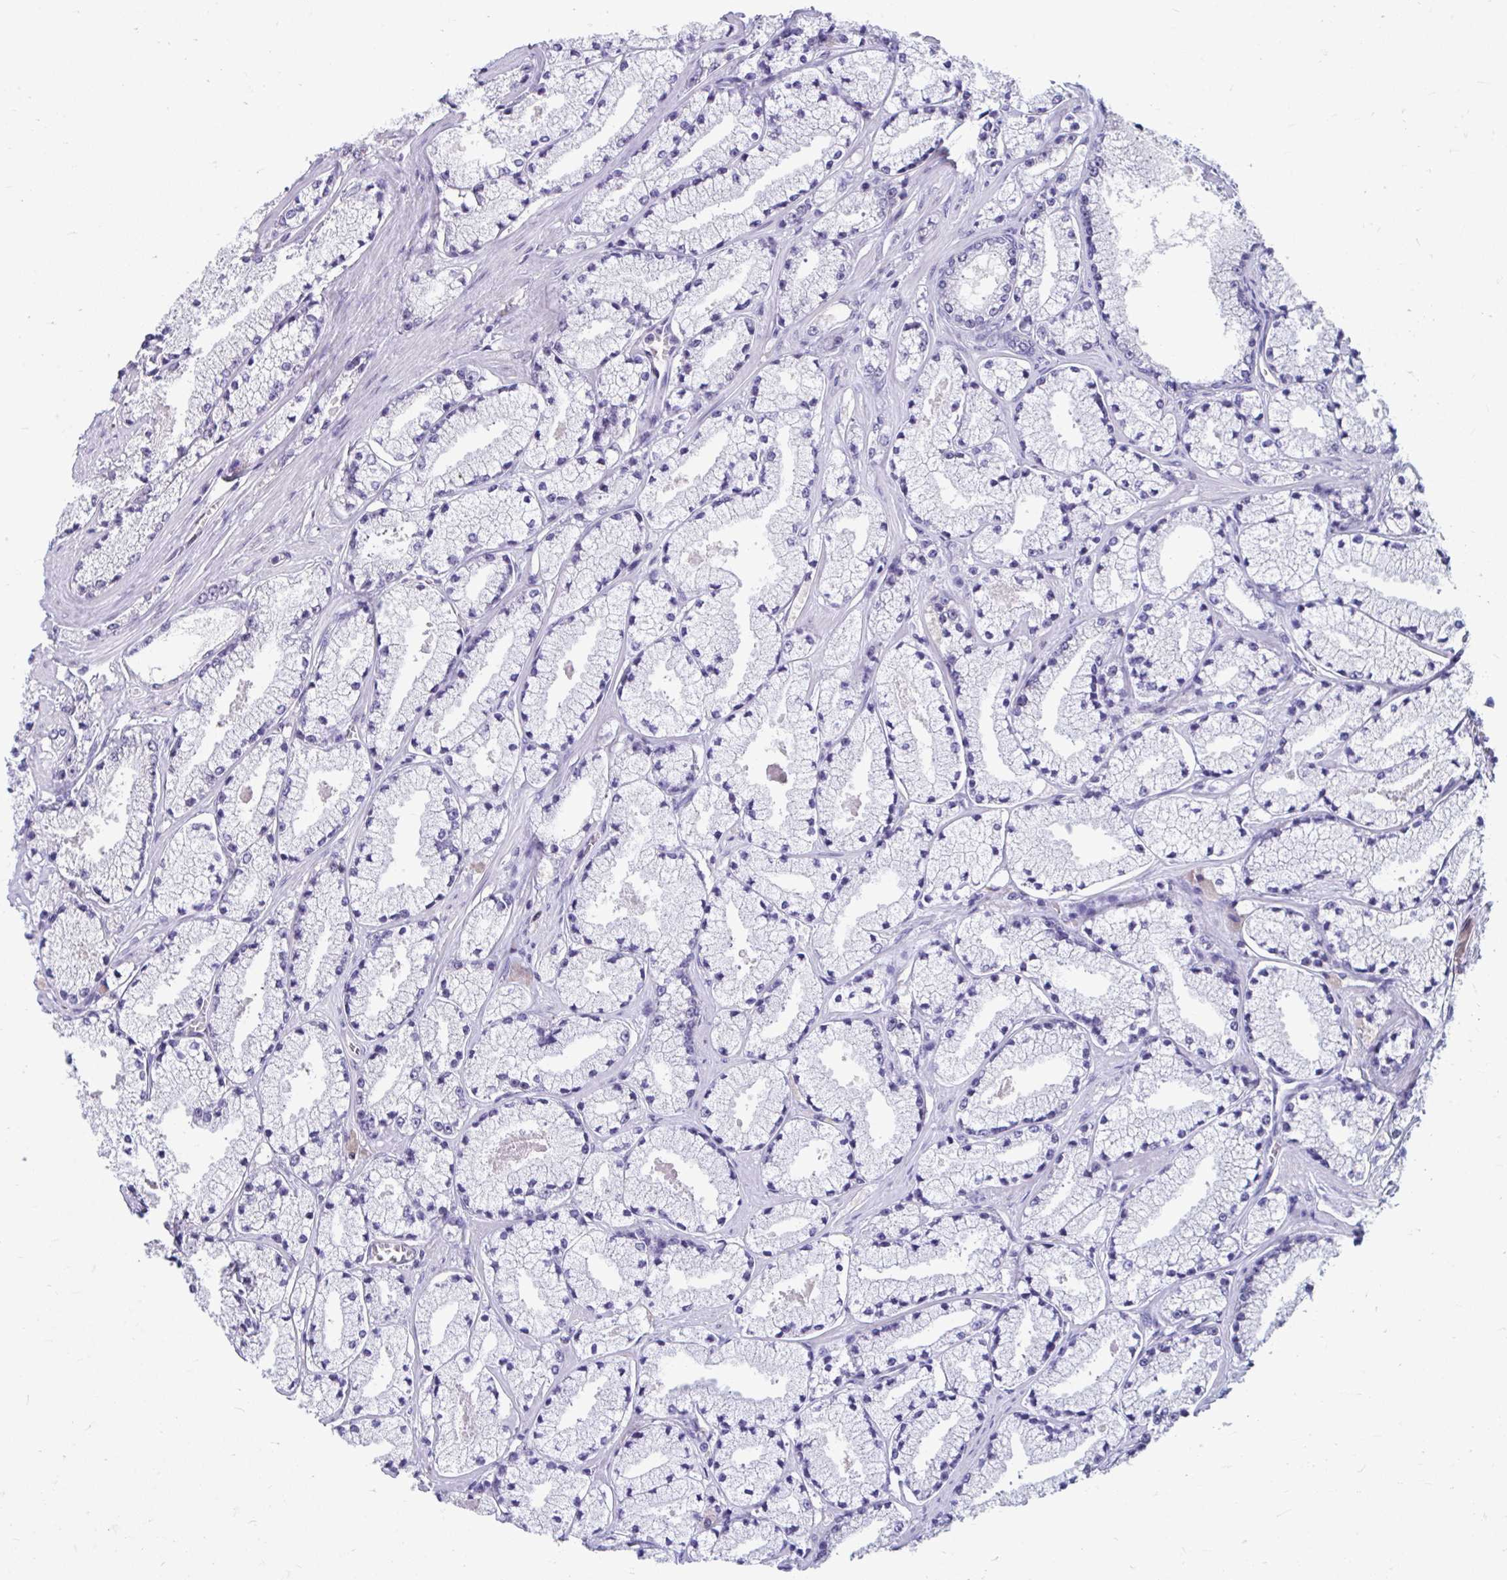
{"staining": {"intensity": "negative", "quantity": "none", "location": "none"}, "tissue": "prostate cancer", "cell_type": "Tumor cells", "image_type": "cancer", "snomed": [{"axis": "morphology", "description": "Adenocarcinoma, High grade"}, {"axis": "topography", "description": "Prostate"}], "caption": "Immunohistochemistry (IHC) micrograph of prostate cancer (high-grade adenocarcinoma) stained for a protein (brown), which exhibits no positivity in tumor cells.", "gene": "SELENON", "patient": {"sex": "male", "age": 63}}